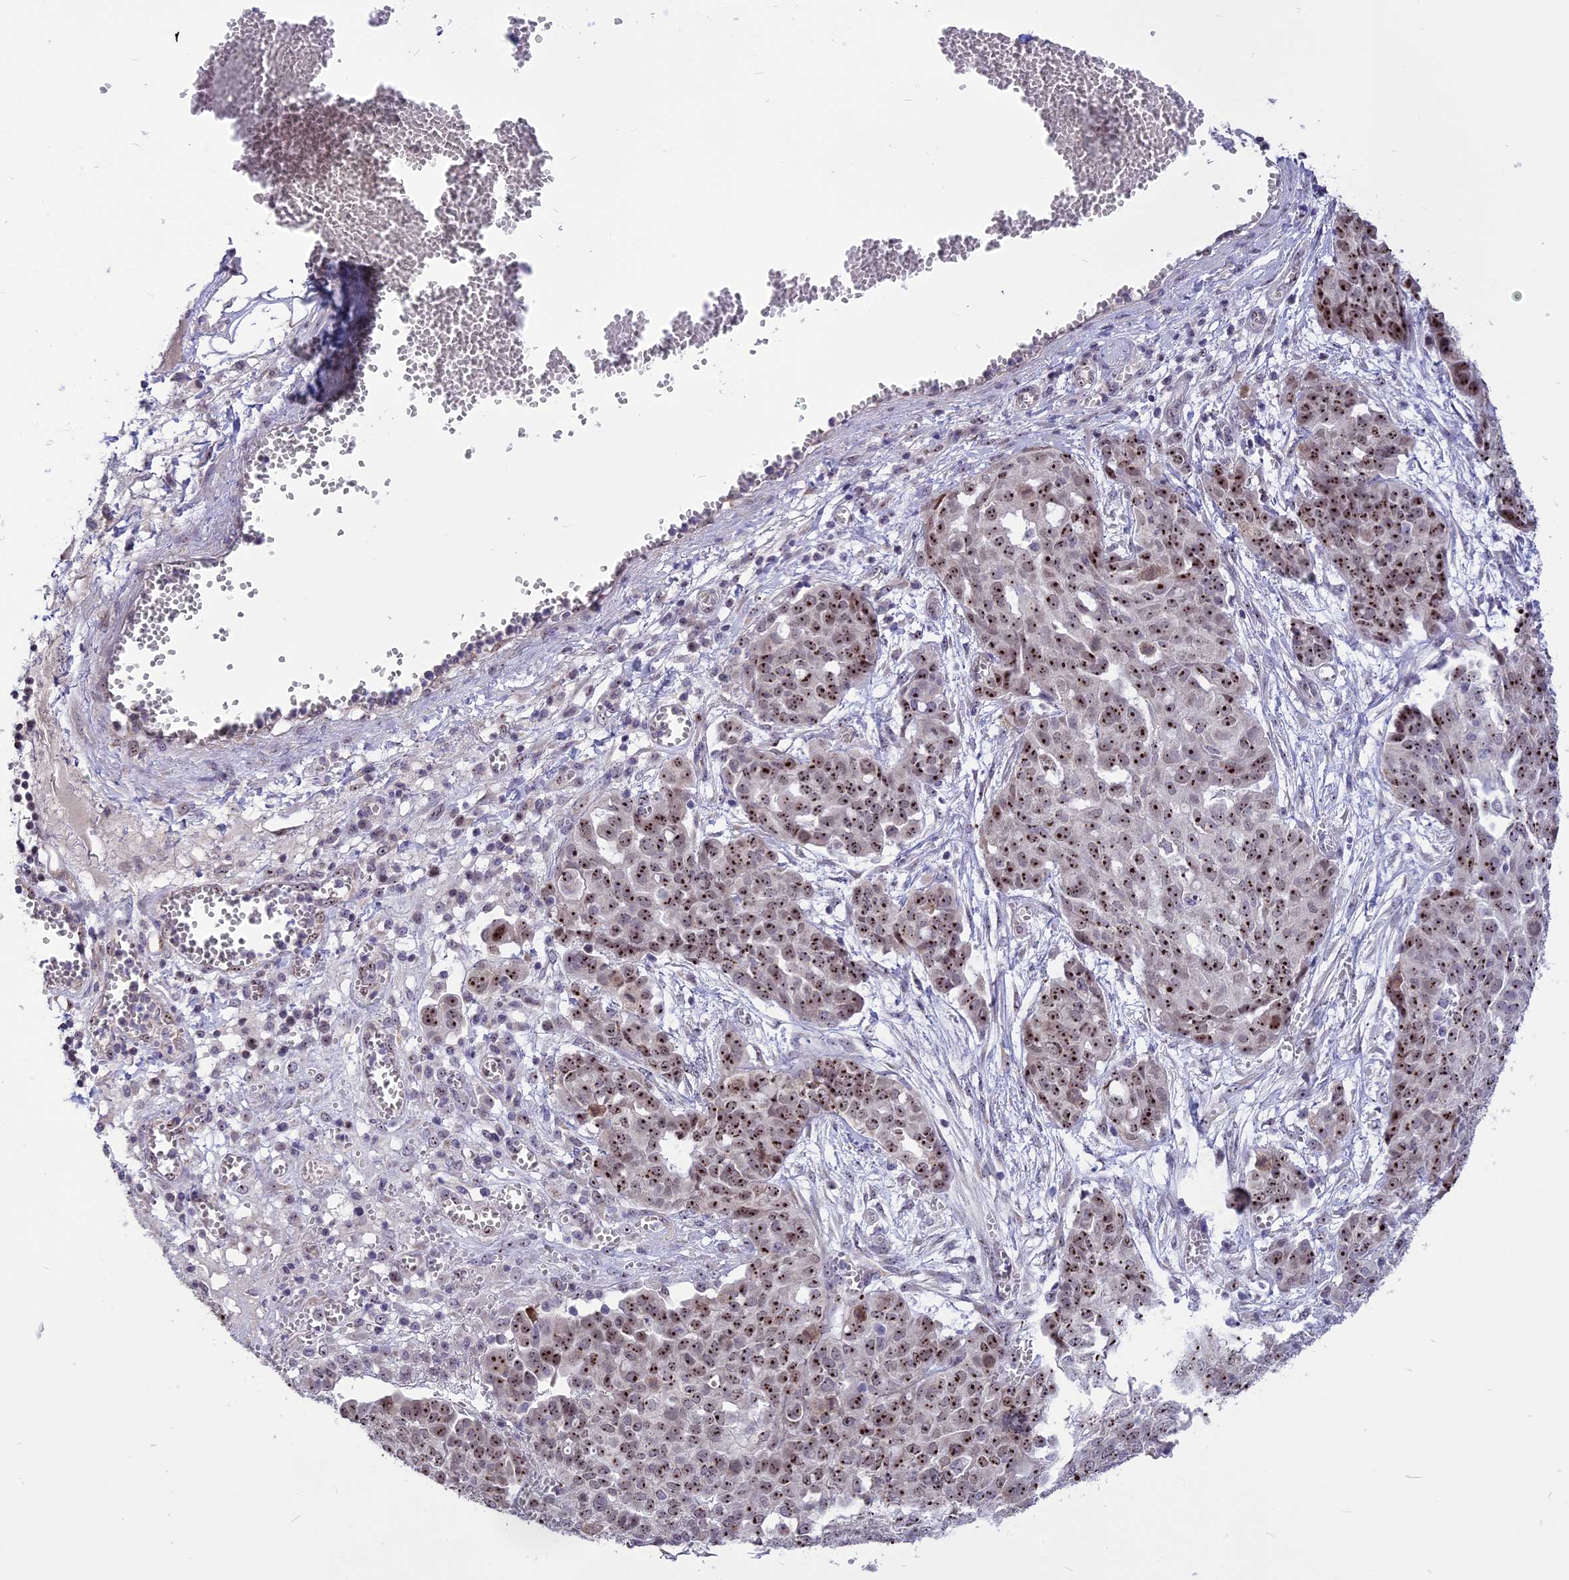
{"staining": {"intensity": "strong", "quantity": ">75%", "location": "nuclear"}, "tissue": "ovarian cancer", "cell_type": "Tumor cells", "image_type": "cancer", "snomed": [{"axis": "morphology", "description": "Cystadenocarcinoma, serous, NOS"}, {"axis": "topography", "description": "Soft tissue"}, {"axis": "topography", "description": "Ovary"}], "caption": "Strong nuclear staining for a protein is seen in about >75% of tumor cells of serous cystadenocarcinoma (ovarian) using IHC.", "gene": "CMSS1", "patient": {"sex": "female", "age": 57}}